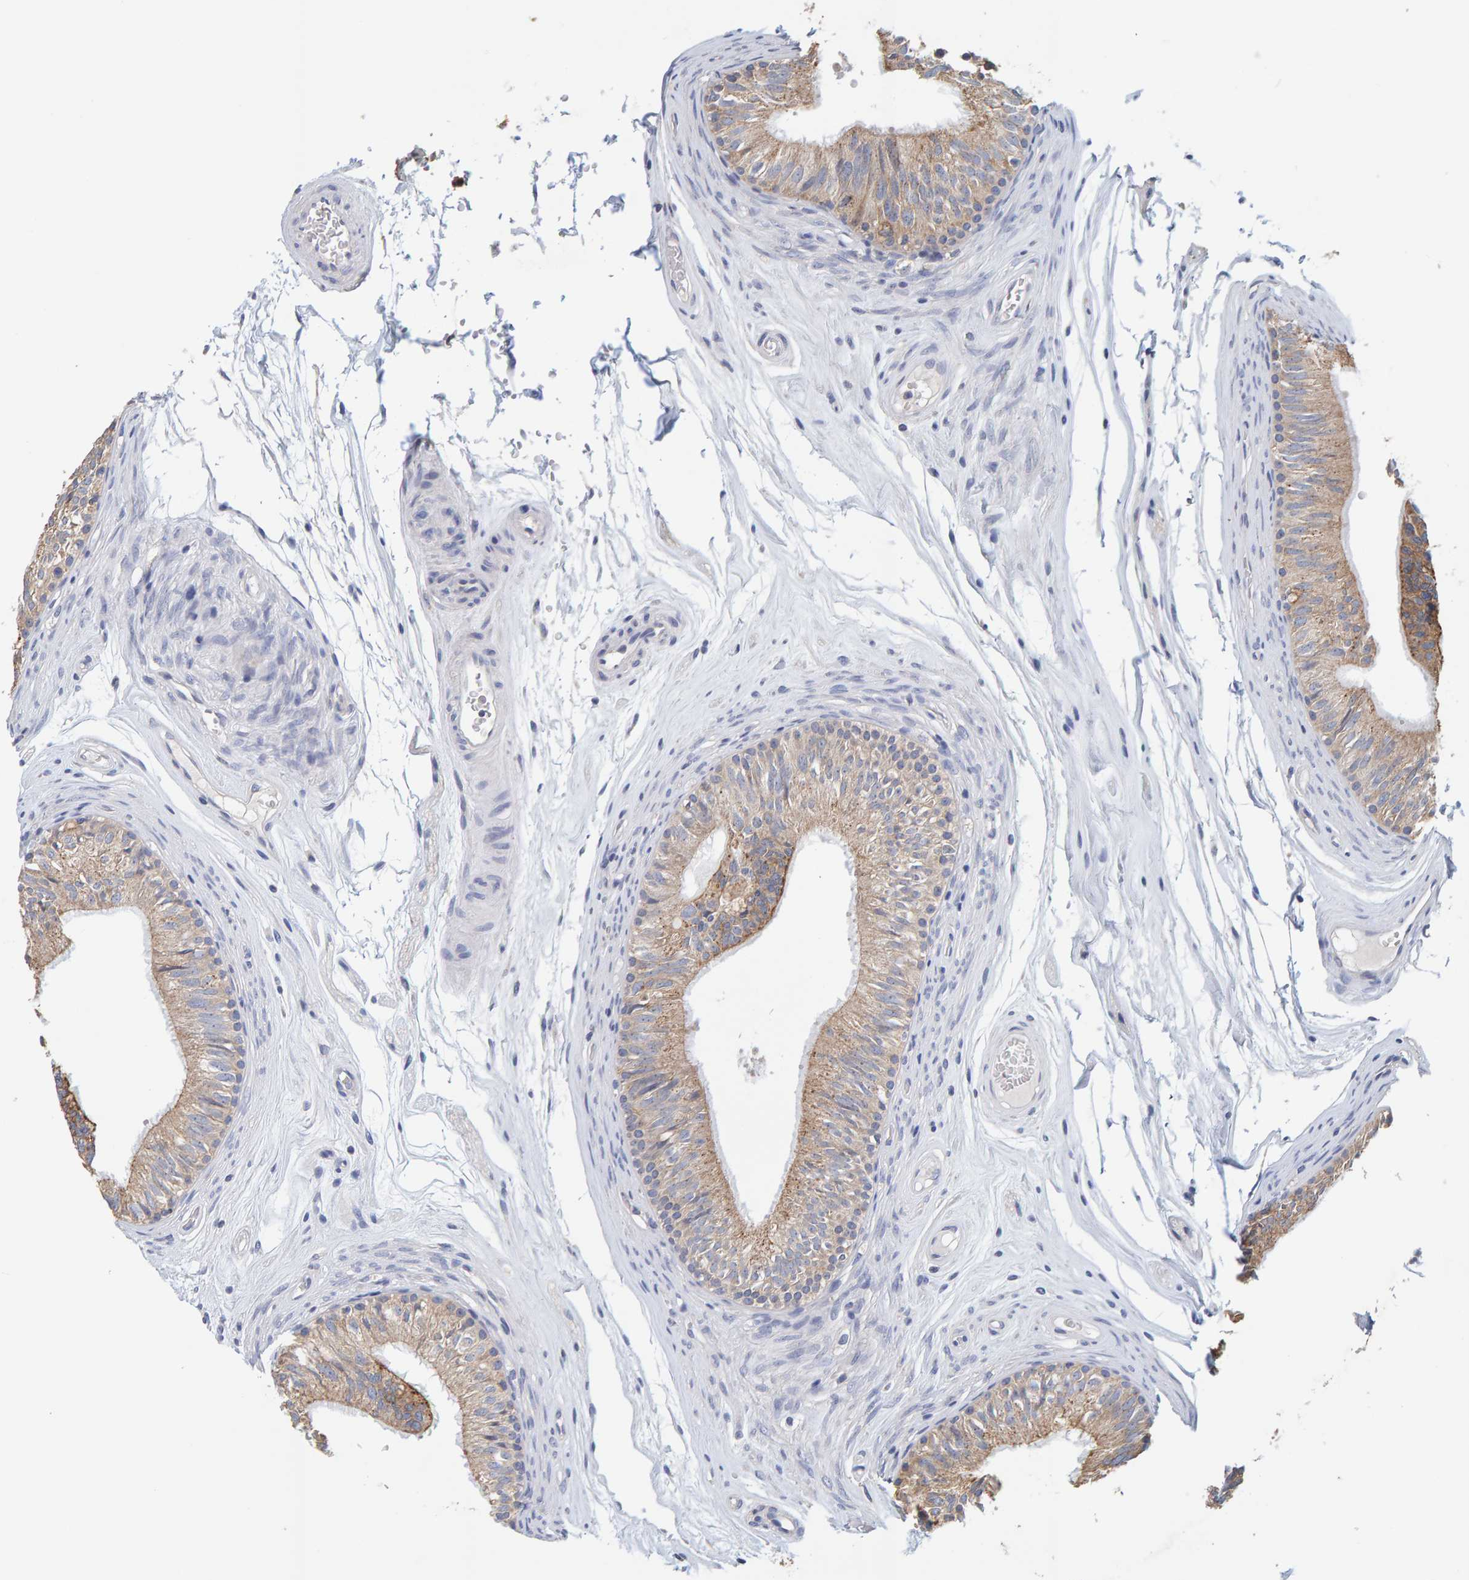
{"staining": {"intensity": "moderate", "quantity": "25%-75%", "location": "cytoplasmic/membranous"}, "tissue": "epididymis", "cell_type": "Glandular cells", "image_type": "normal", "snomed": [{"axis": "morphology", "description": "Normal tissue, NOS"}, {"axis": "topography", "description": "Epididymis"}], "caption": "Immunohistochemistry (IHC) micrograph of benign epididymis: human epididymis stained using immunohistochemistry shows medium levels of moderate protein expression localized specifically in the cytoplasmic/membranous of glandular cells, appearing as a cytoplasmic/membranous brown color.", "gene": "SGPL1", "patient": {"sex": "male", "age": 36}}